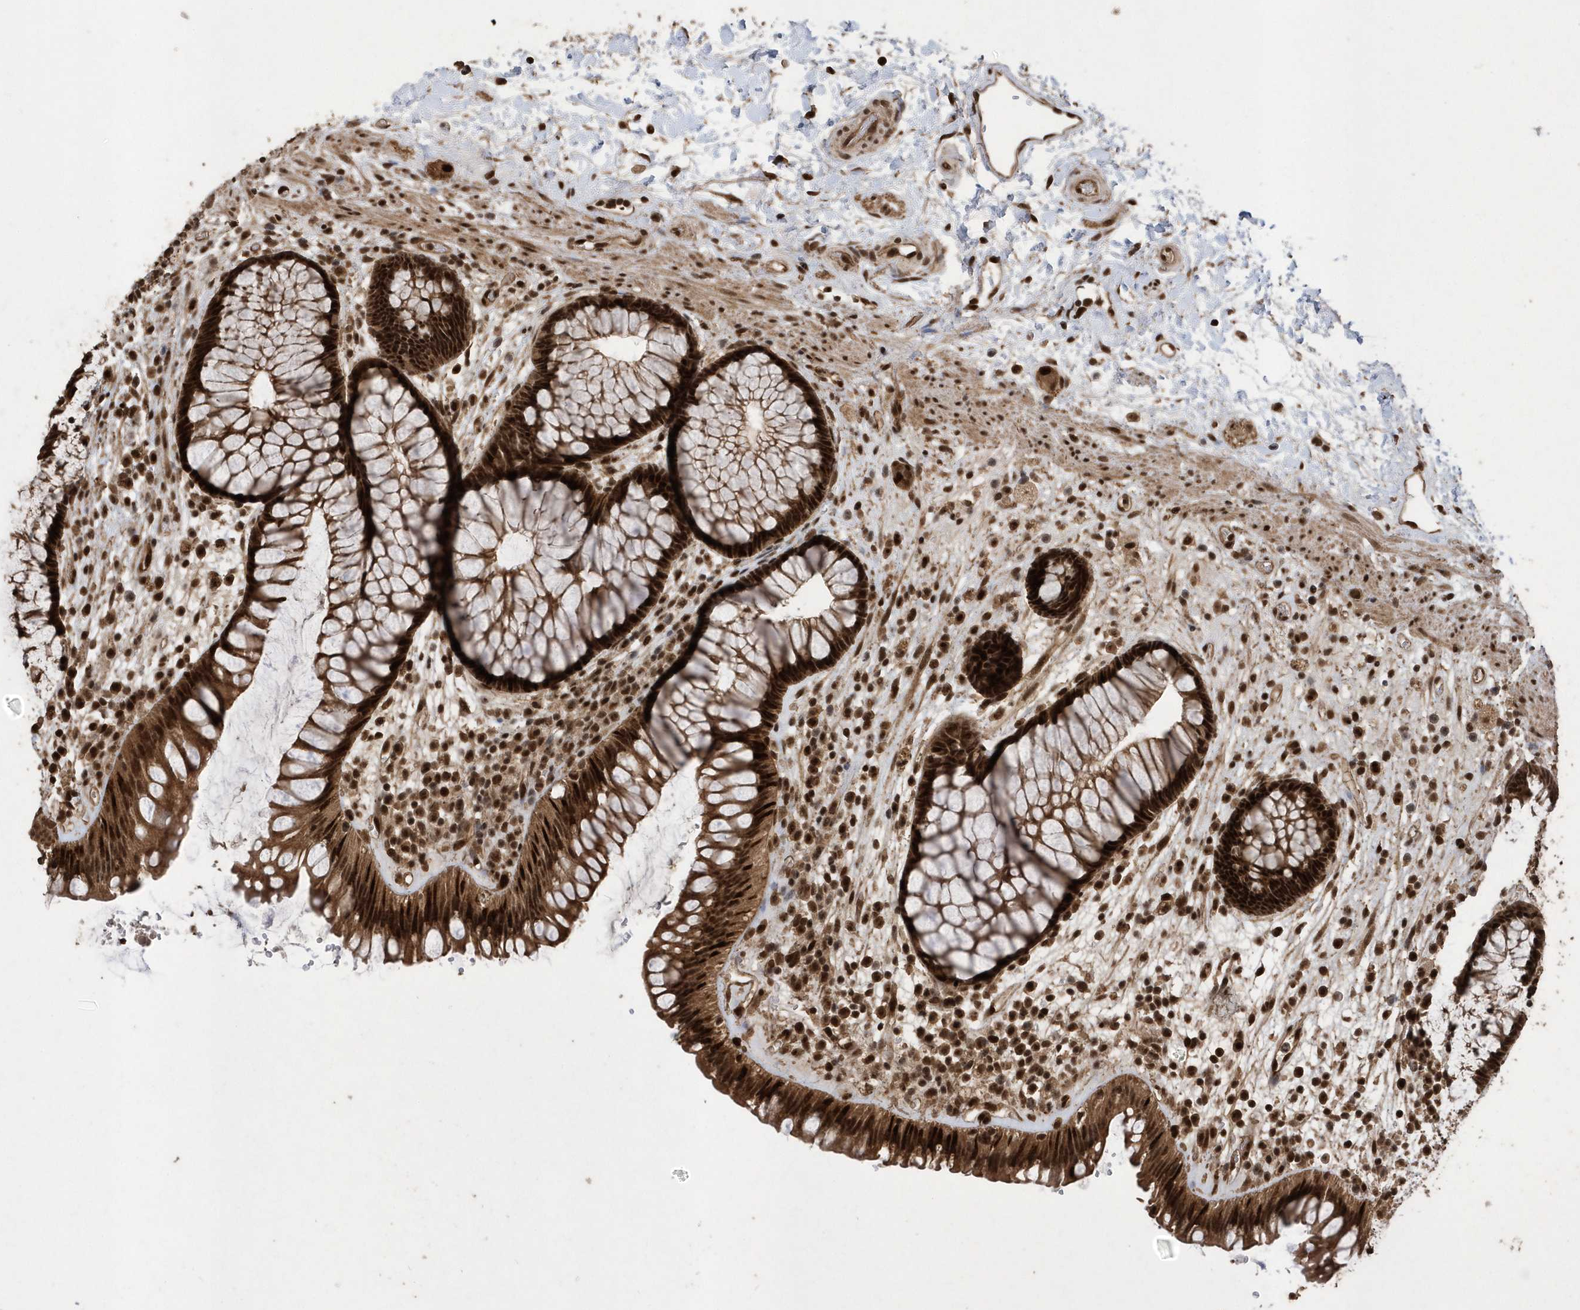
{"staining": {"intensity": "strong", "quantity": ">75%", "location": "cytoplasmic/membranous,nuclear"}, "tissue": "rectum", "cell_type": "Glandular cells", "image_type": "normal", "snomed": [{"axis": "morphology", "description": "Normal tissue, NOS"}, {"axis": "topography", "description": "Rectum"}], "caption": "About >75% of glandular cells in normal rectum demonstrate strong cytoplasmic/membranous,nuclear protein expression as visualized by brown immunohistochemical staining.", "gene": "INTS12", "patient": {"sex": "male", "age": 51}}